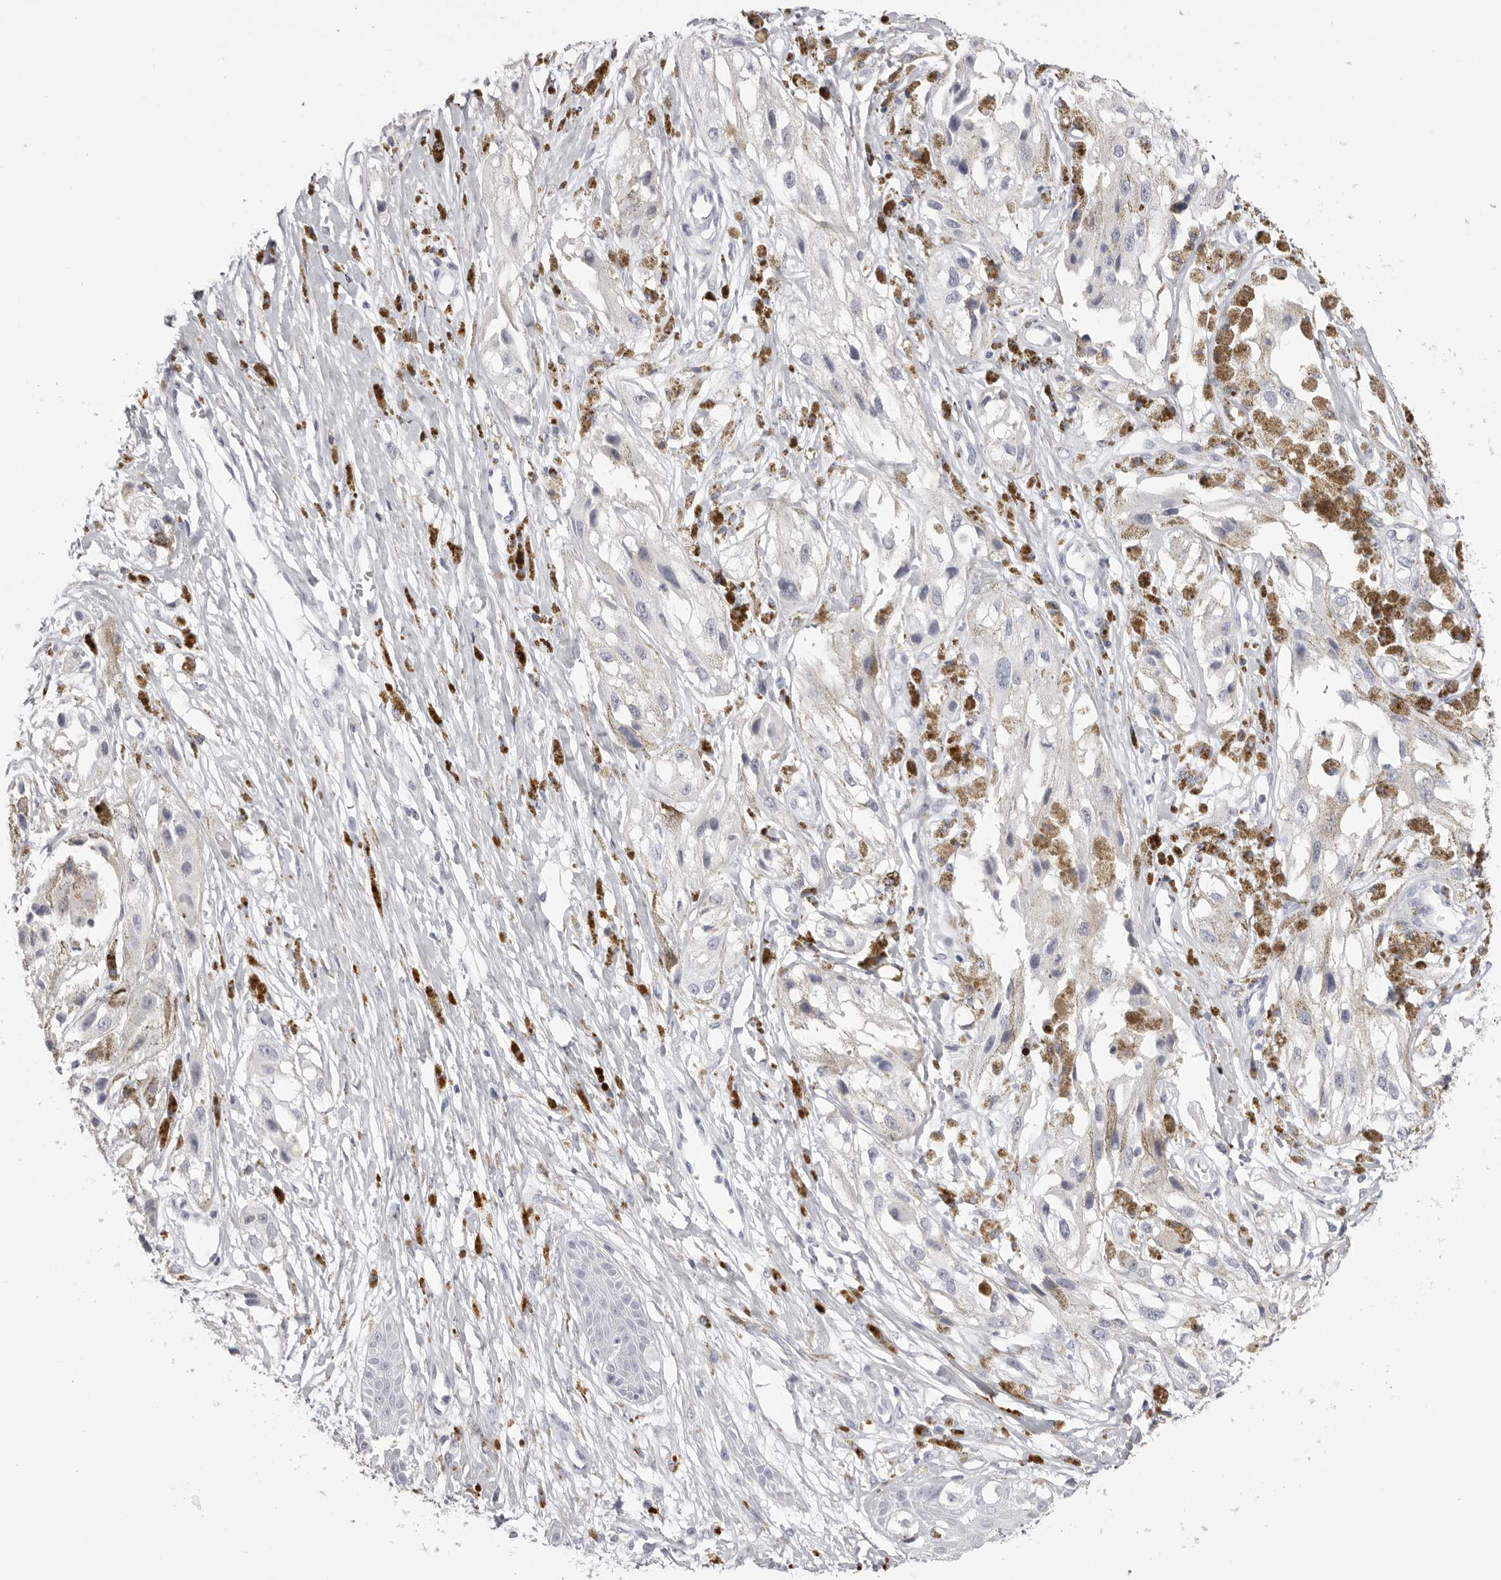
{"staining": {"intensity": "negative", "quantity": "none", "location": "none"}, "tissue": "melanoma", "cell_type": "Tumor cells", "image_type": "cancer", "snomed": [{"axis": "morphology", "description": "Malignant melanoma, NOS"}, {"axis": "topography", "description": "Skin"}], "caption": "Immunohistochemical staining of melanoma displays no significant positivity in tumor cells.", "gene": "RHO", "patient": {"sex": "male", "age": 88}}